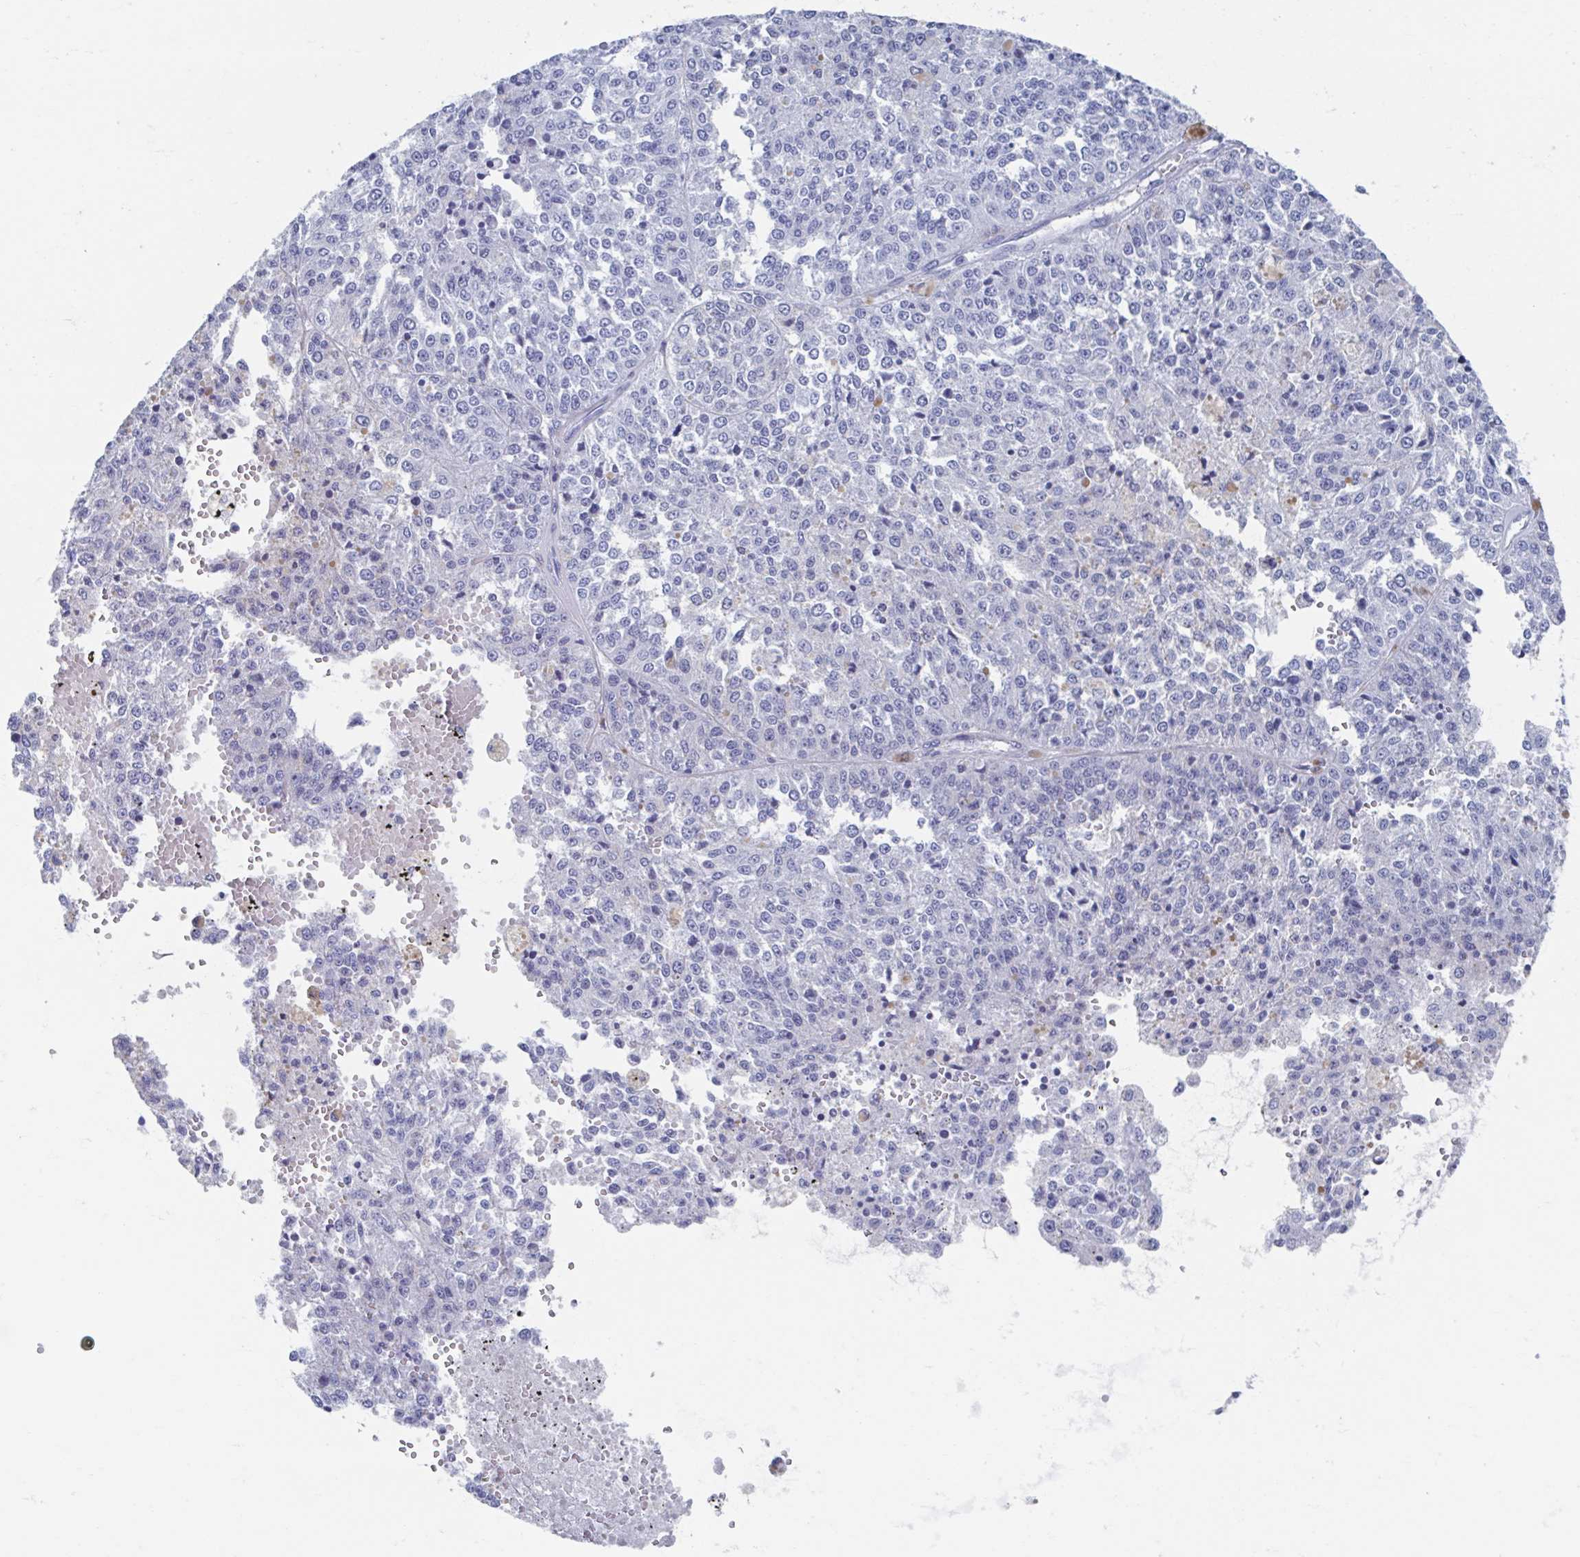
{"staining": {"intensity": "negative", "quantity": "none", "location": "none"}, "tissue": "melanoma", "cell_type": "Tumor cells", "image_type": "cancer", "snomed": [{"axis": "morphology", "description": "Malignant melanoma, Metastatic site"}, {"axis": "topography", "description": "Lymph node"}], "caption": "Photomicrograph shows no significant protein expression in tumor cells of malignant melanoma (metastatic site). (DAB IHC, high magnification).", "gene": "C10orf53", "patient": {"sex": "female", "age": 64}}